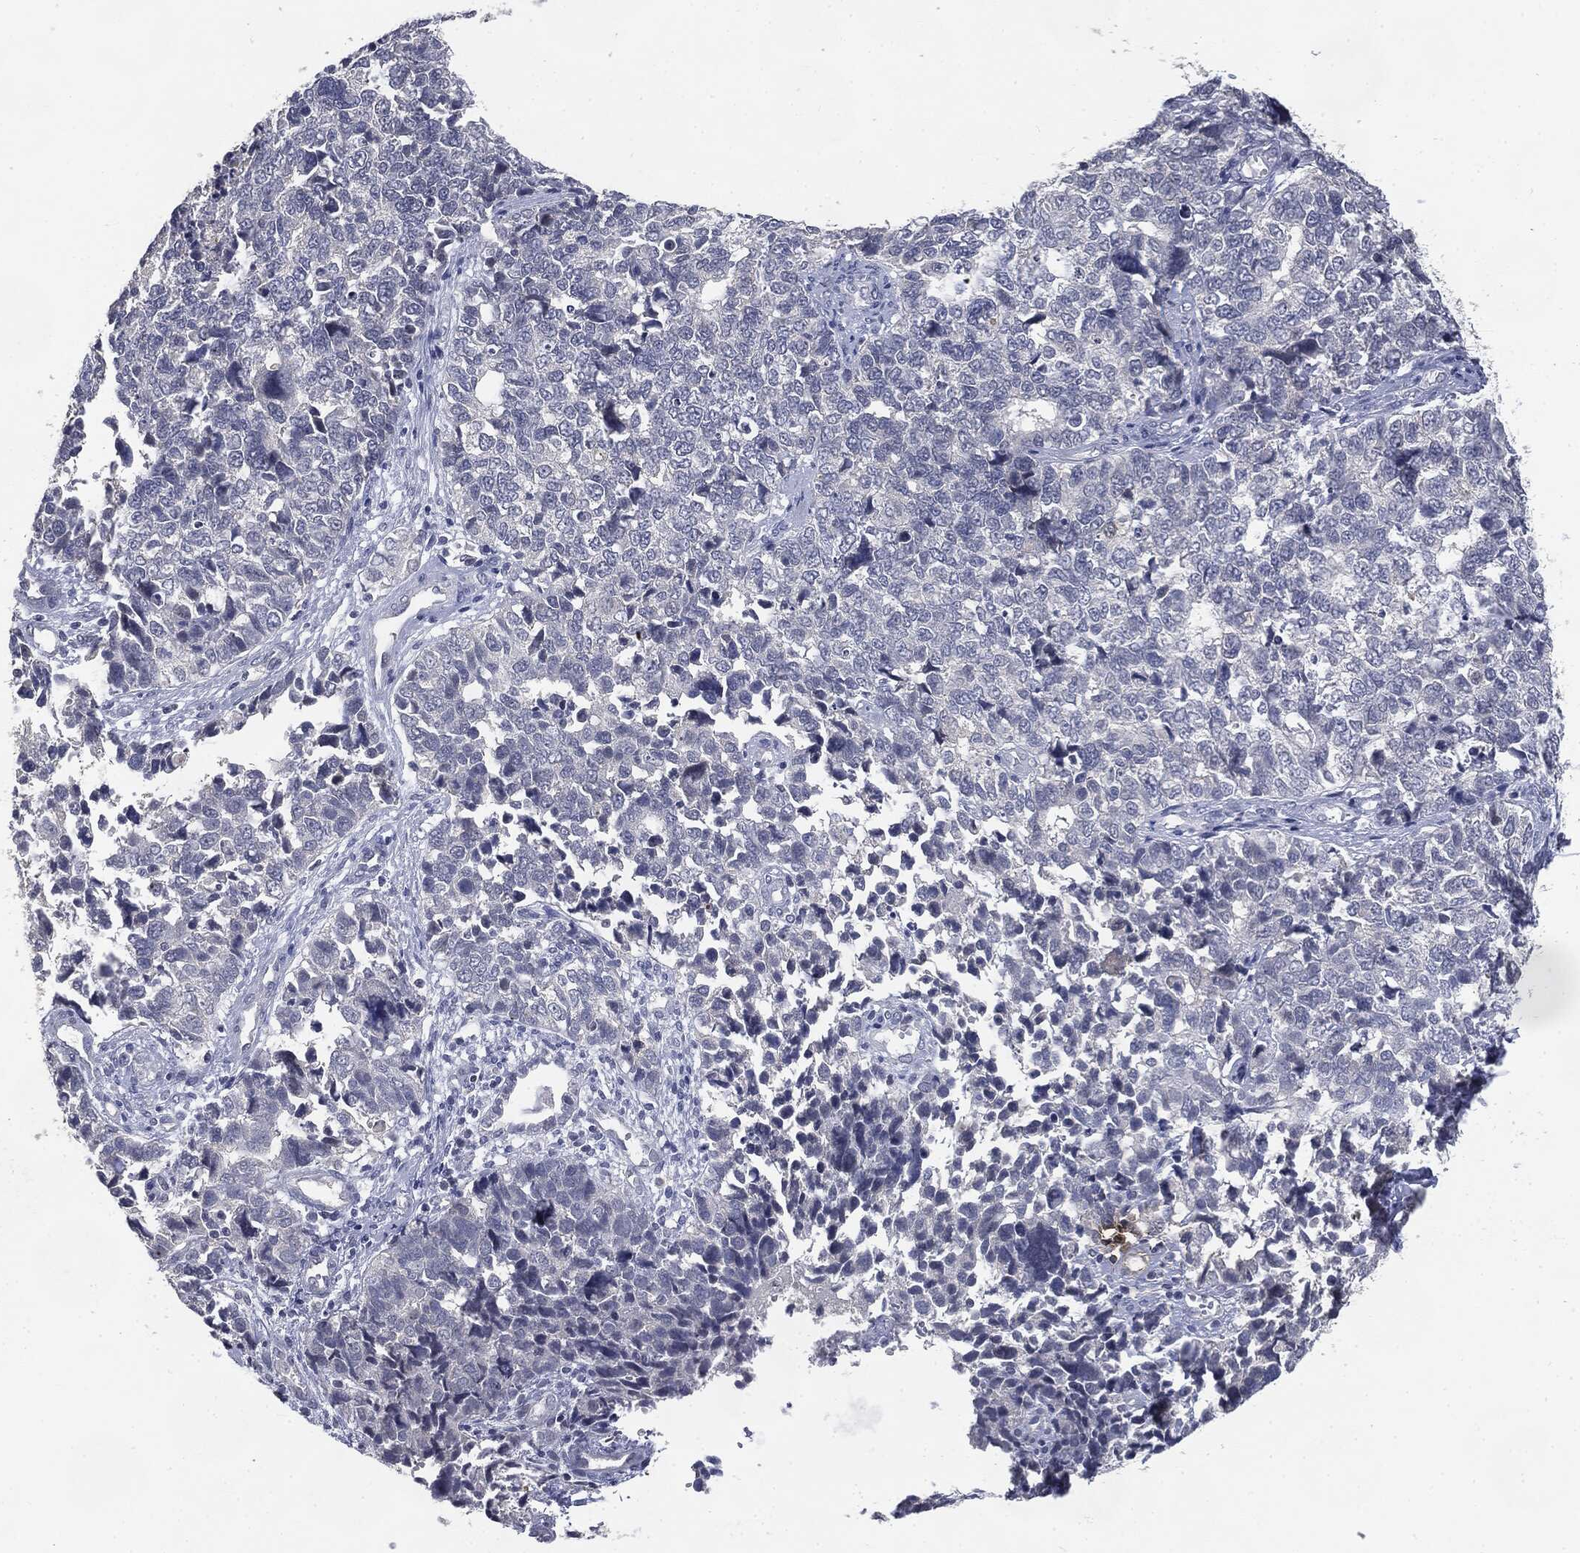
{"staining": {"intensity": "negative", "quantity": "none", "location": "none"}, "tissue": "cervical cancer", "cell_type": "Tumor cells", "image_type": "cancer", "snomed": [{"axis": "morphology", "description": "Squamous cell carcinoma, NOS"}, {"axis": "topography", "description": "Cervix"}], "caption": "Tumor cells show no significant staining in cervical squamous cell carcinoma.", "gene": "SLC2A2", "patient": {"sex": "female", "age": 63}}